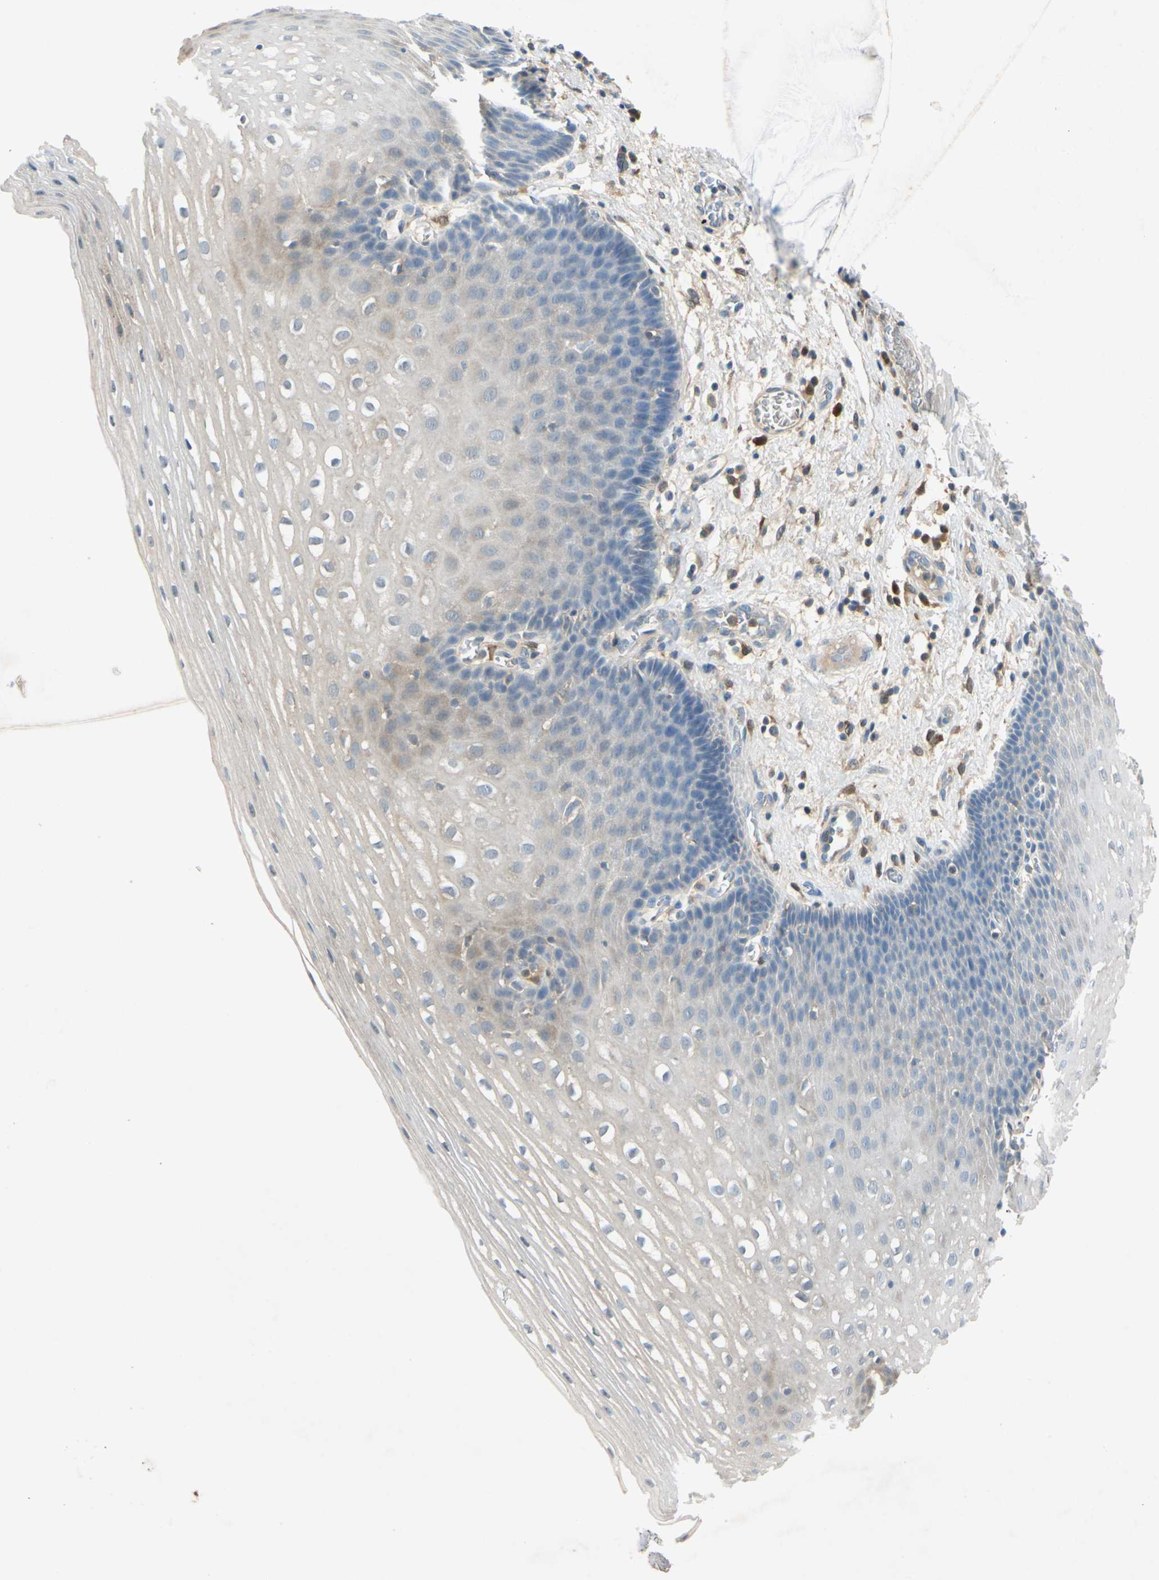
{"staining": {"intensity": "weak", "quantity": "25%-75%", "location": "cytoplasmic/membranous"}, "tissue": "esophagus", "cell_type": "Squamous epithelial cells", "image_type": "normal", "snomed": [{"axis": "morphology", "description": "Normal tissue, NOS"}, {"axis": "topography", "description": "Esophagus"}], "caption": "Protein analysis of normal esophagus reveals weak cytoplasmic/membranous staining in about 25%-75% of squamous epithelial cells.", "gene": "WIPI1", "patient": {"sex": "male", "age": 48}}